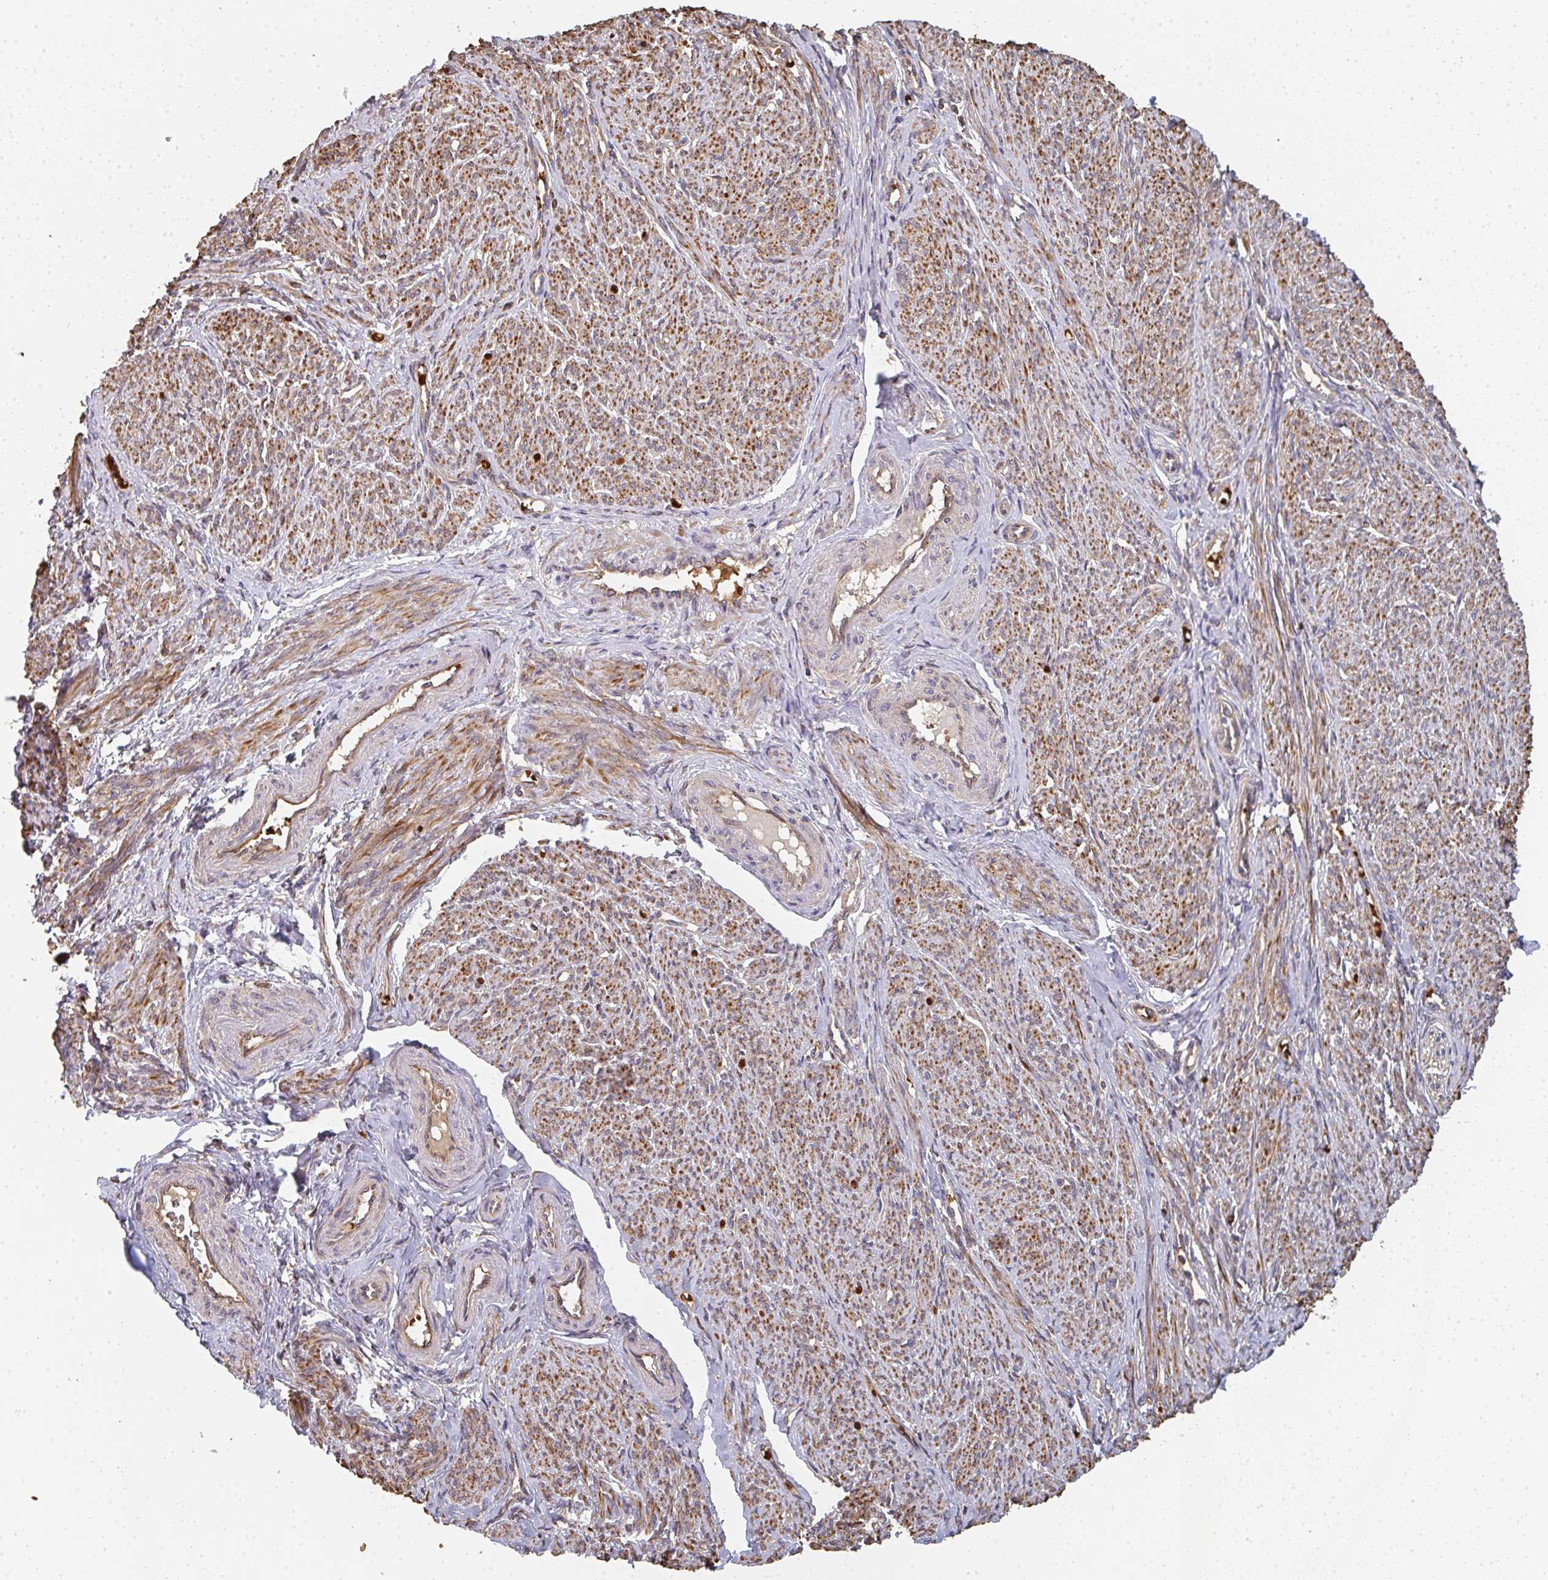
{"staining": {"intensity": "moderate", "quantity": ">75%", "location": "cytoplasmic/membranous"}, "tissue": "smooth muscle", "cell_type": "Smooth muscle cells", "image_type": "normal", "snomed": [{"axis": "morphology", "description": "Normal tissue, NOS"}, {"axis": "topography", "description": "Smooth muscle"}], "caption": "A brown stain shows moderate cytoplasmic/membranous expression of a protein in smooth muscle cells of unremarkable smooth muscle.", "gene": "POLG", "patient": {"sex": "female", "age": 65}}